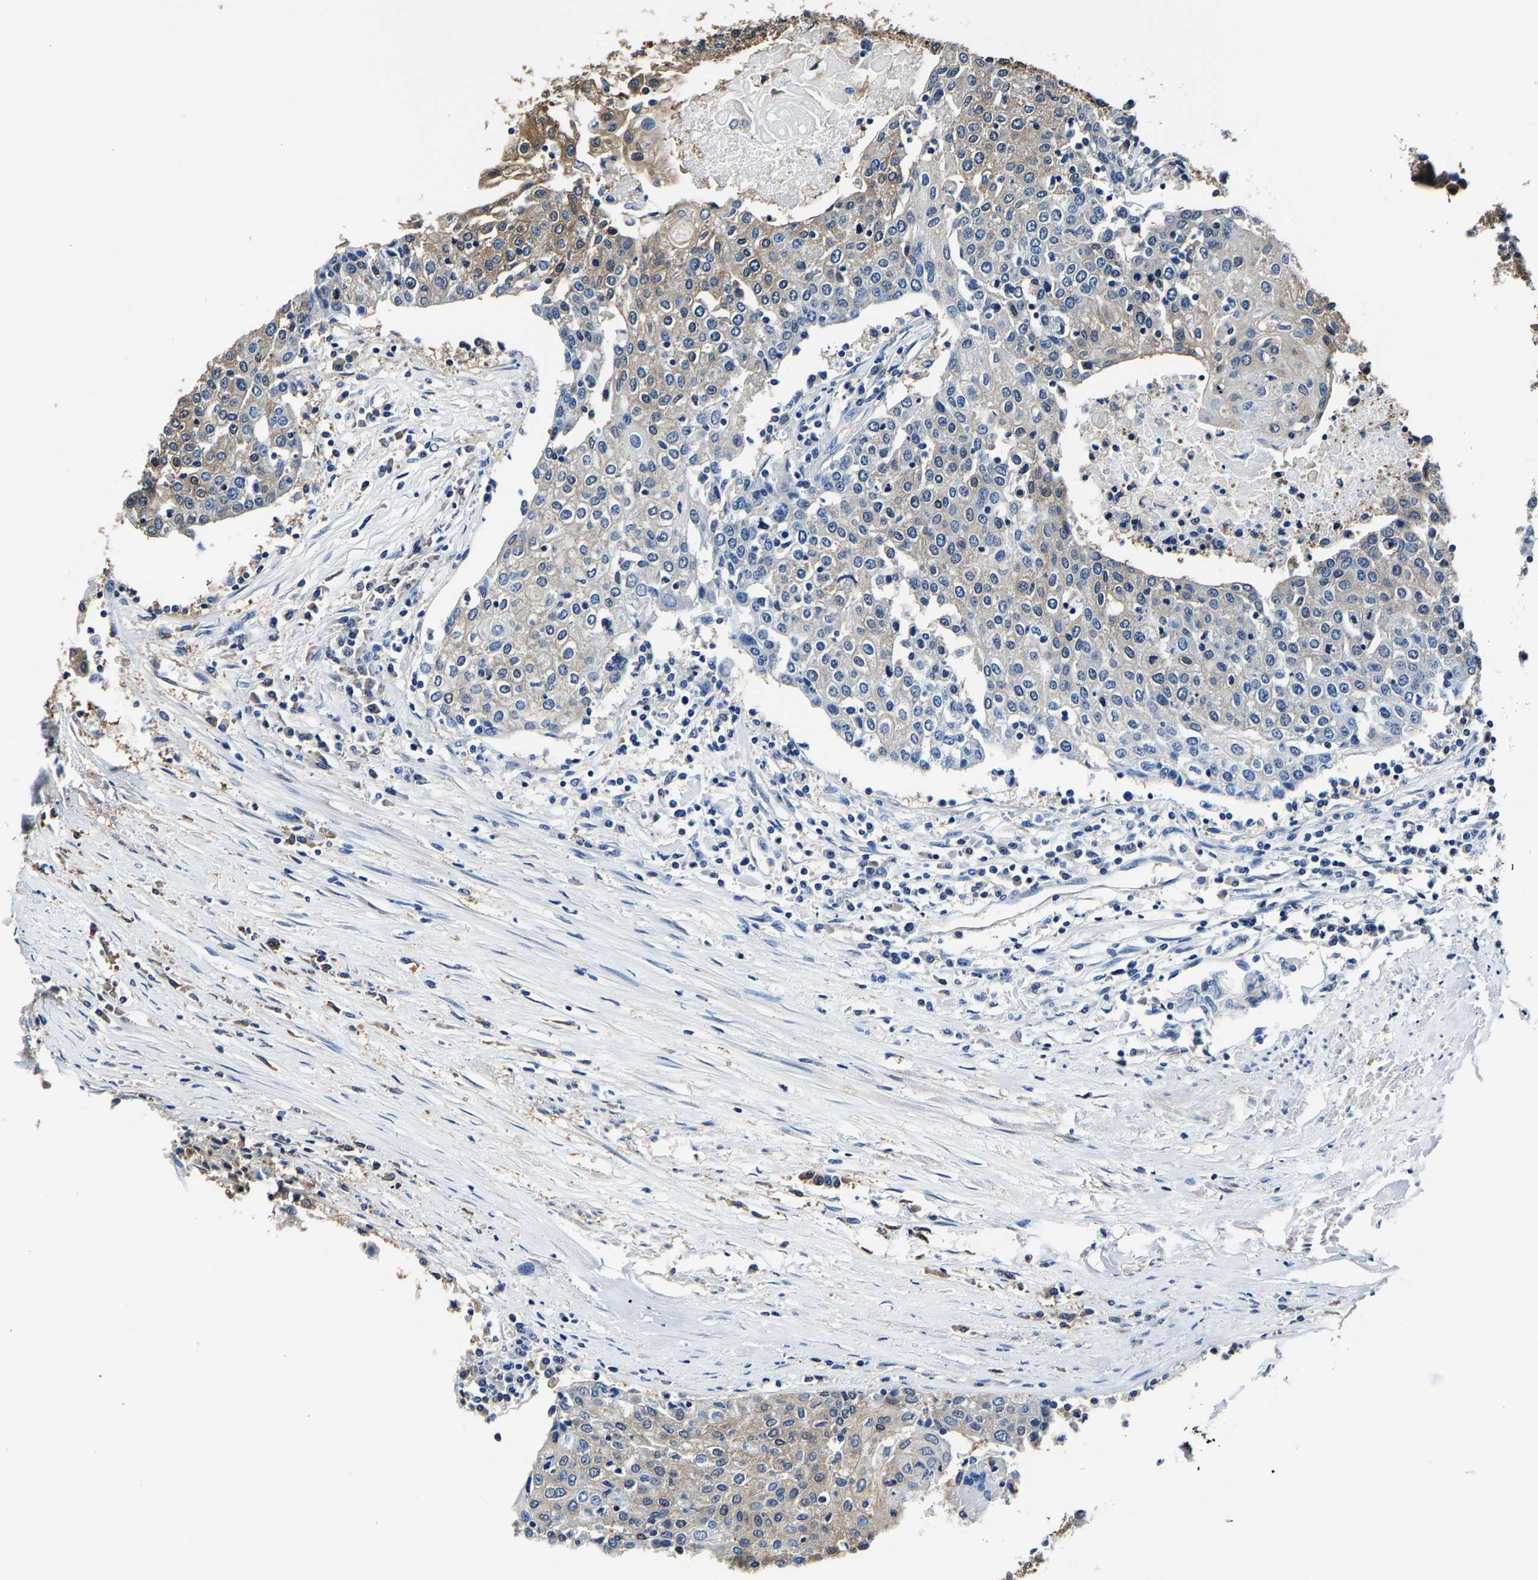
{"staining": {"intensity": "weak", "quantity": "<25%", "location": "cytoplasmic/membranous"}, "tissue": "urothelial cancer", "cell_type": "Tumor cells", "image_type": "cancer", "snomed": [{"axis": "morphology", "description": "Urothelial carcinoma, High grade"}, {"axis": "topography", "description": "Urinary bladder"}], "caption": "High power microscopy histopathology image of an immunohistochemistry histopathology image of urothelial carcinoma (high-grade), revealing no significant positivity in tumor cells.", "gene": "ALDOB", "patient": {"sex": "female", "age": 85}}